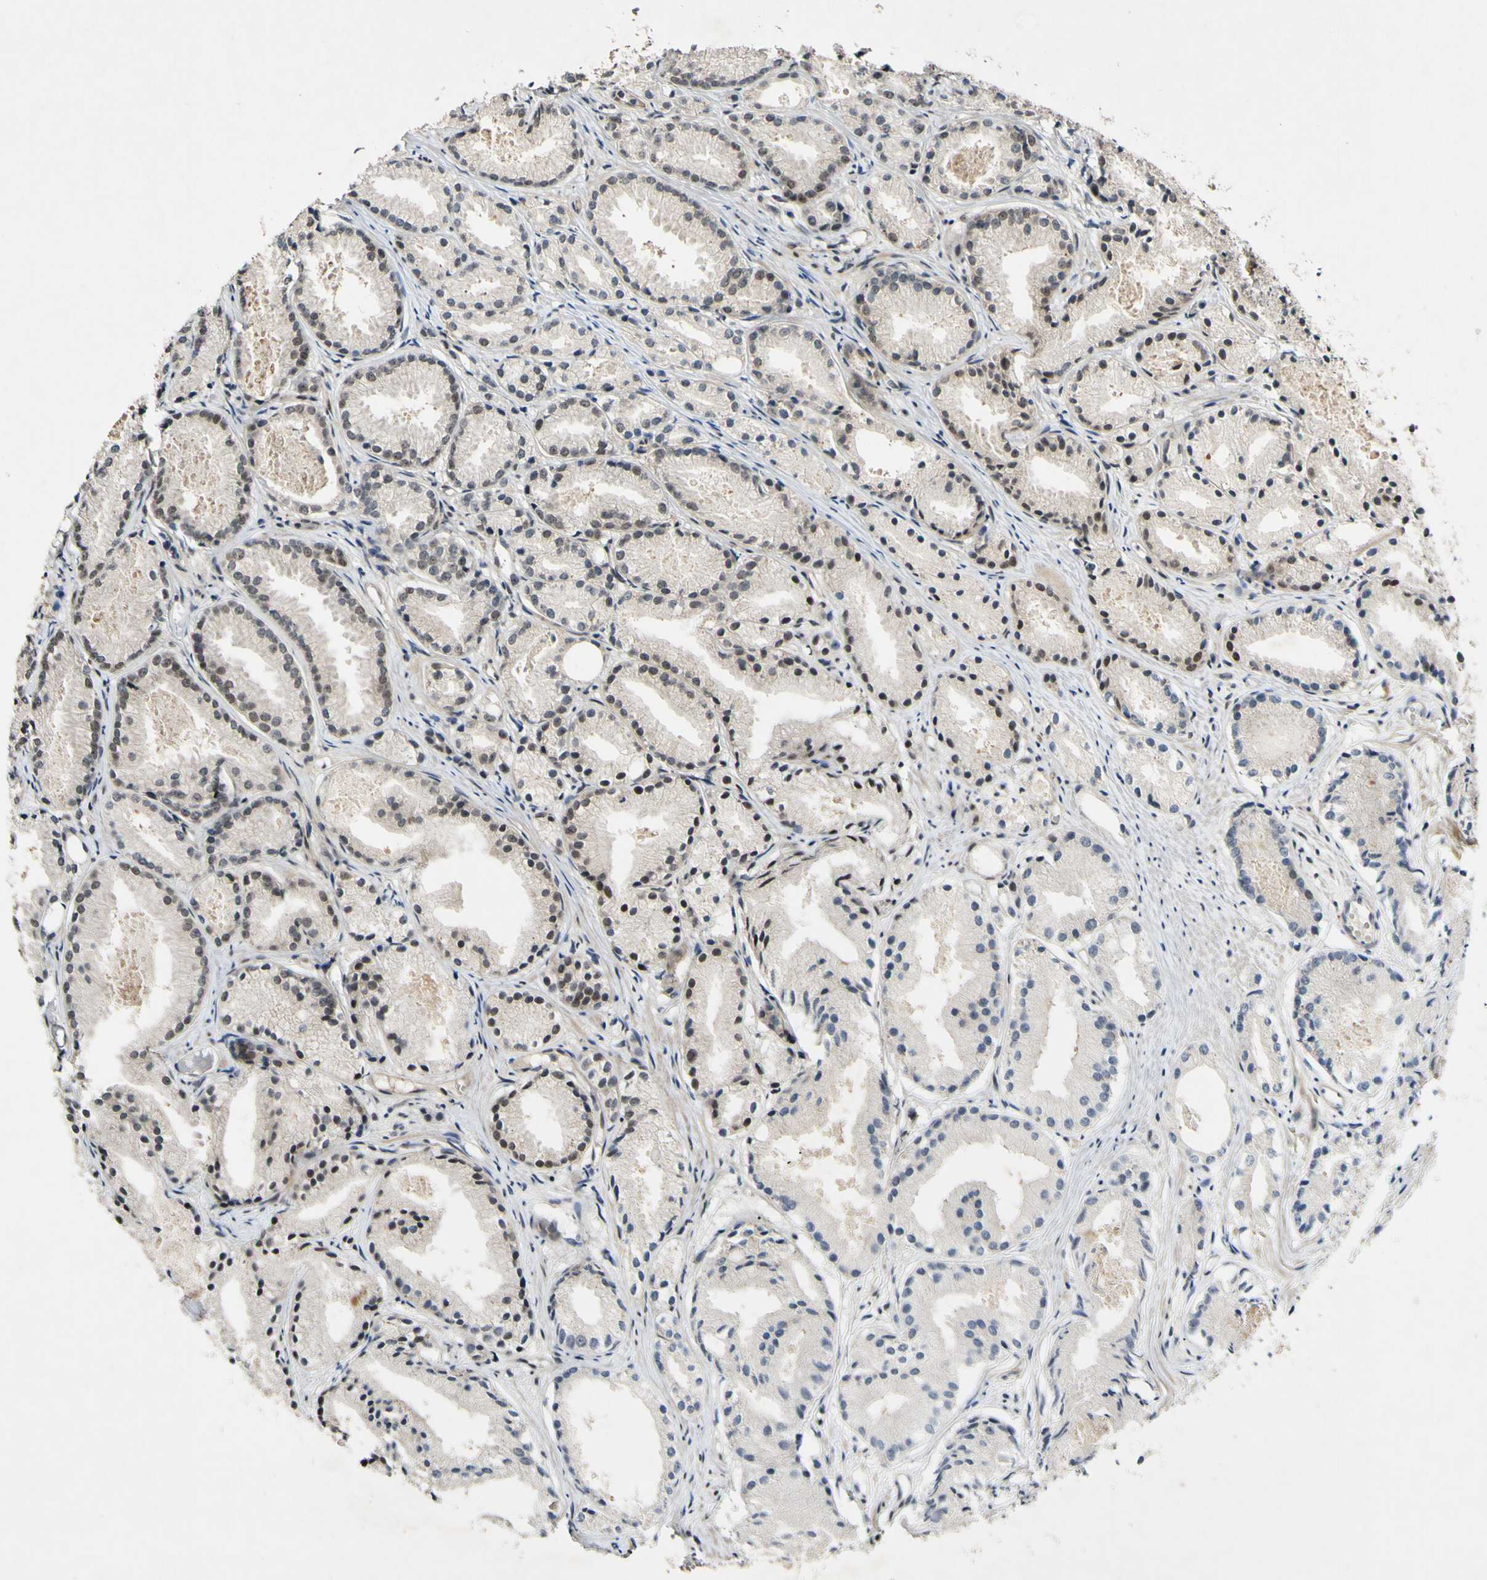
{"staining": {"intensity": "moderate", "quantity": "25%-75%", "location": "nuclear"}, "tissue": "prostate cancer", "cell_type": "Tumor cells", "image_type": "cancer", "snomed": [{"axis": "morphology", "description": "Adenocarcinoma, Low grade"}, {"axis": "topography", "description": "Prostate"}], "caption": "Immunohistochemical staining of human prostate cancer (adenocarcinoma (low-grade)) reveals medium levels of moderate nuclear positivity in about 25%-75% of tumor cells.", "gene": "POLR2F", "patient": {"sex": "male", "age": 72}}